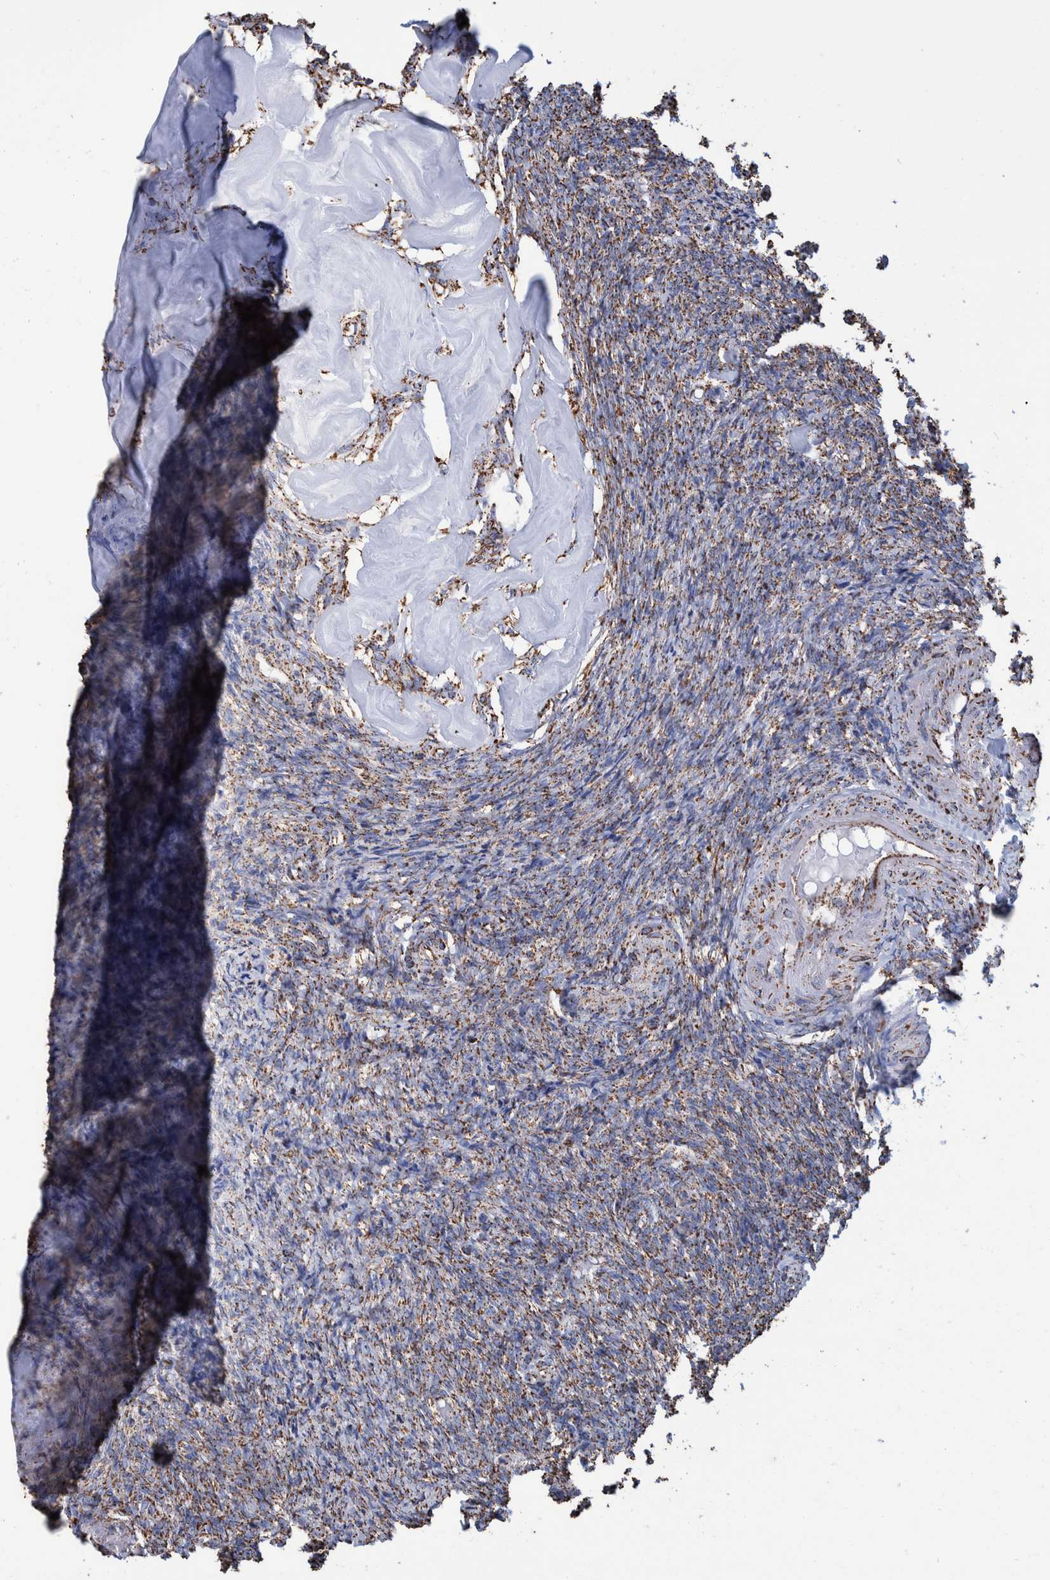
{"staining": {"intensity": "moderate", "quantity": ">75%", "location": "cytoplasmic/membranous"}, "tissue": "ovary", "cell_type": "Ovarian stroma cells", "image_type": "normal", "snomed": [{"axis": "morphology", "description": "Normal tissue, NOS"}, {"axis": "topography", "description": "Ovary"}], "caption": "Moderate cytoplasmic/membranous protein expression is identified in approximately >75% of ovarian stroma cells in ovary. The protein of interest is shown in brown color, while the nuclei are stained blue.", "gene": "VPS26C", "patient": {"sex": "female", "age": 41}}